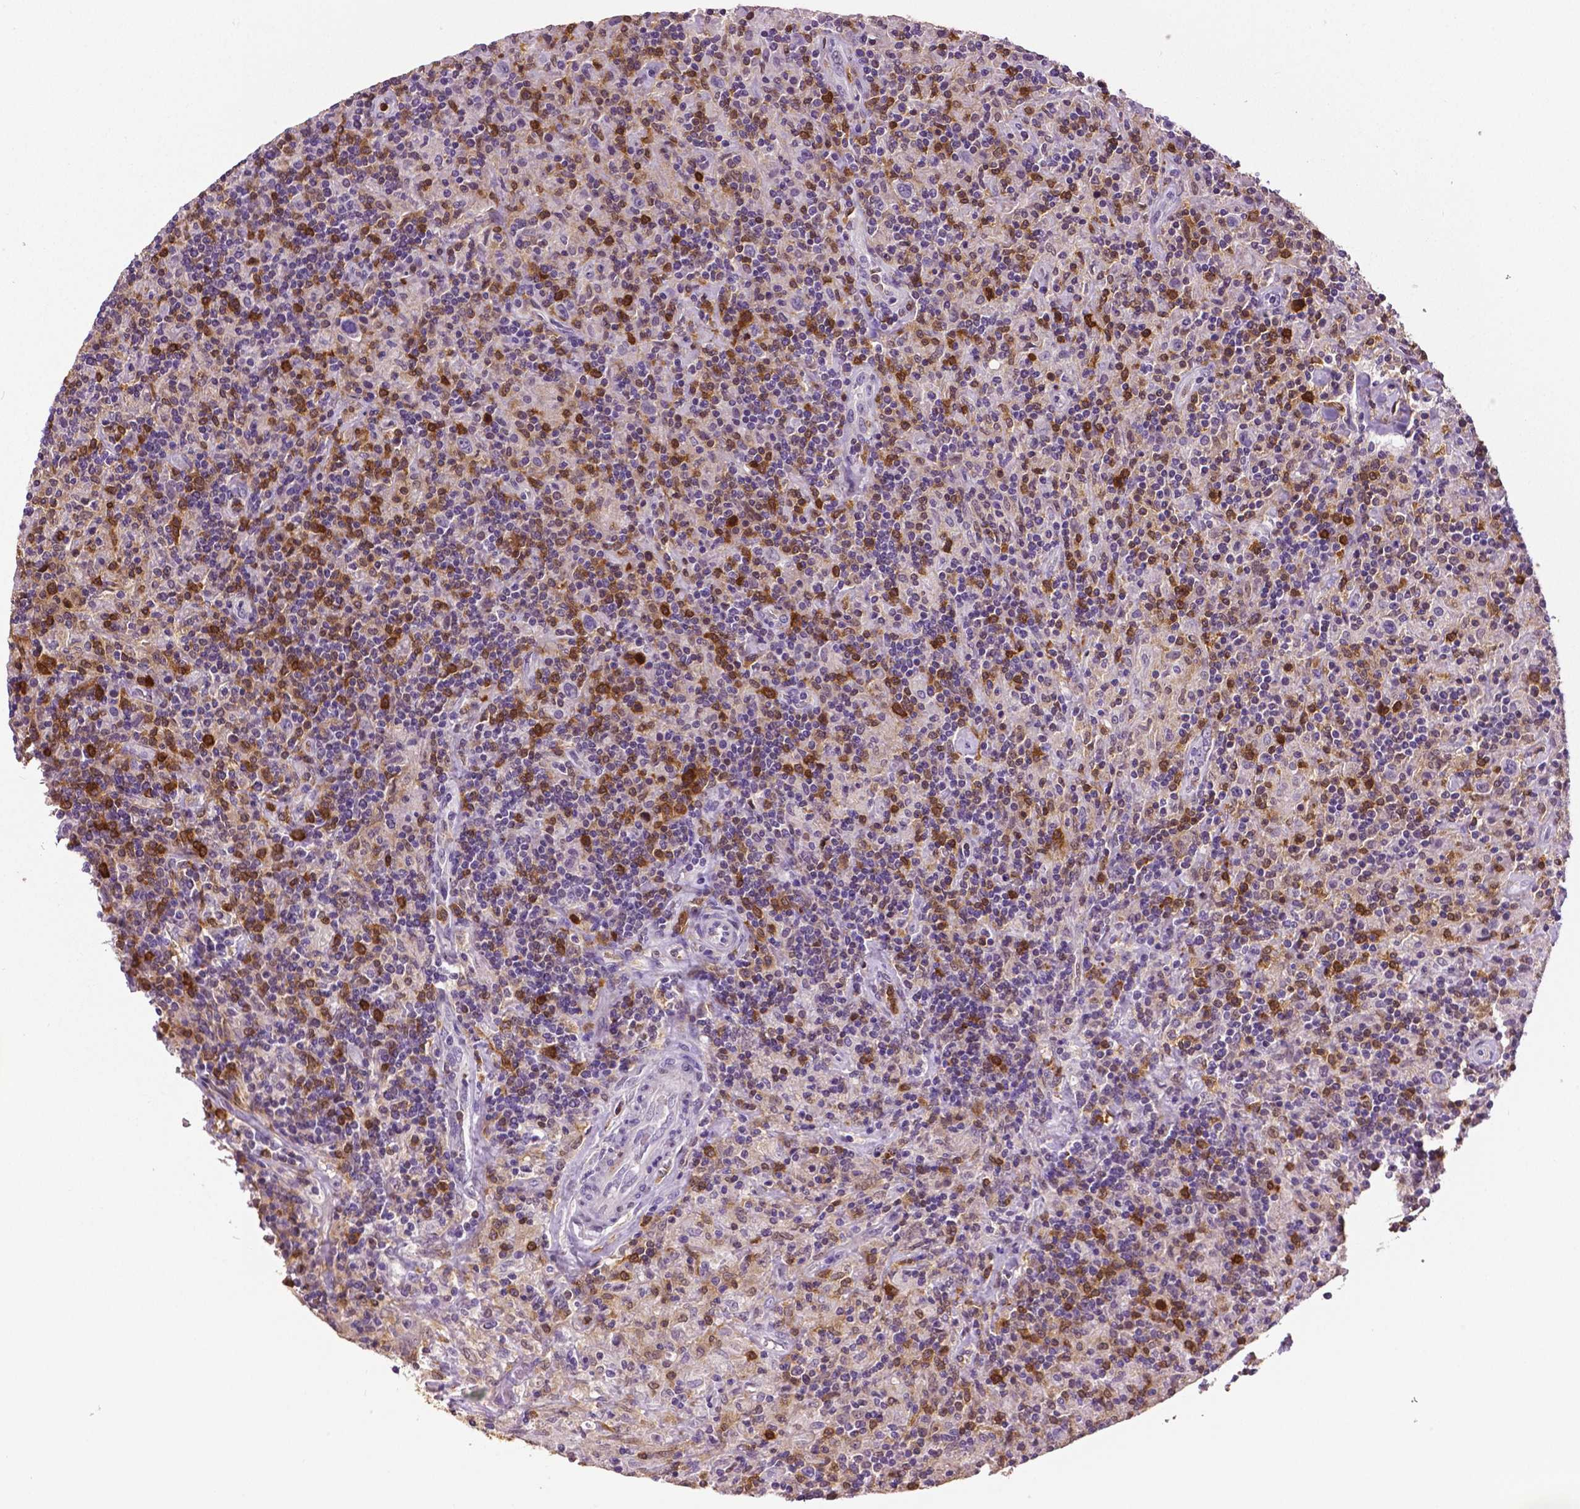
{"staining": {"intensity": "negative", "quantity": "none", "location": "none"}, "tissue": "lymphoma", "cell_type": "Tumor cells", "image_type": "cancer", "snomed": [{"axis": "morphology", "description": "Hodgkin's disease, NOS"}, {"axis": "topography", "description": "Lymph node"}], "caption": "This micrograph is of lymphoma stained with IHC to label a protein in brown with the nuclei are counter-stained blue. There is no staining in tumor cells. The staining is performed using DAB brown chromogen with nuclei counter-stained in using hematoxylin.", "gene": "PHGDH", "patient": {"sex": "male", "age": 70}}